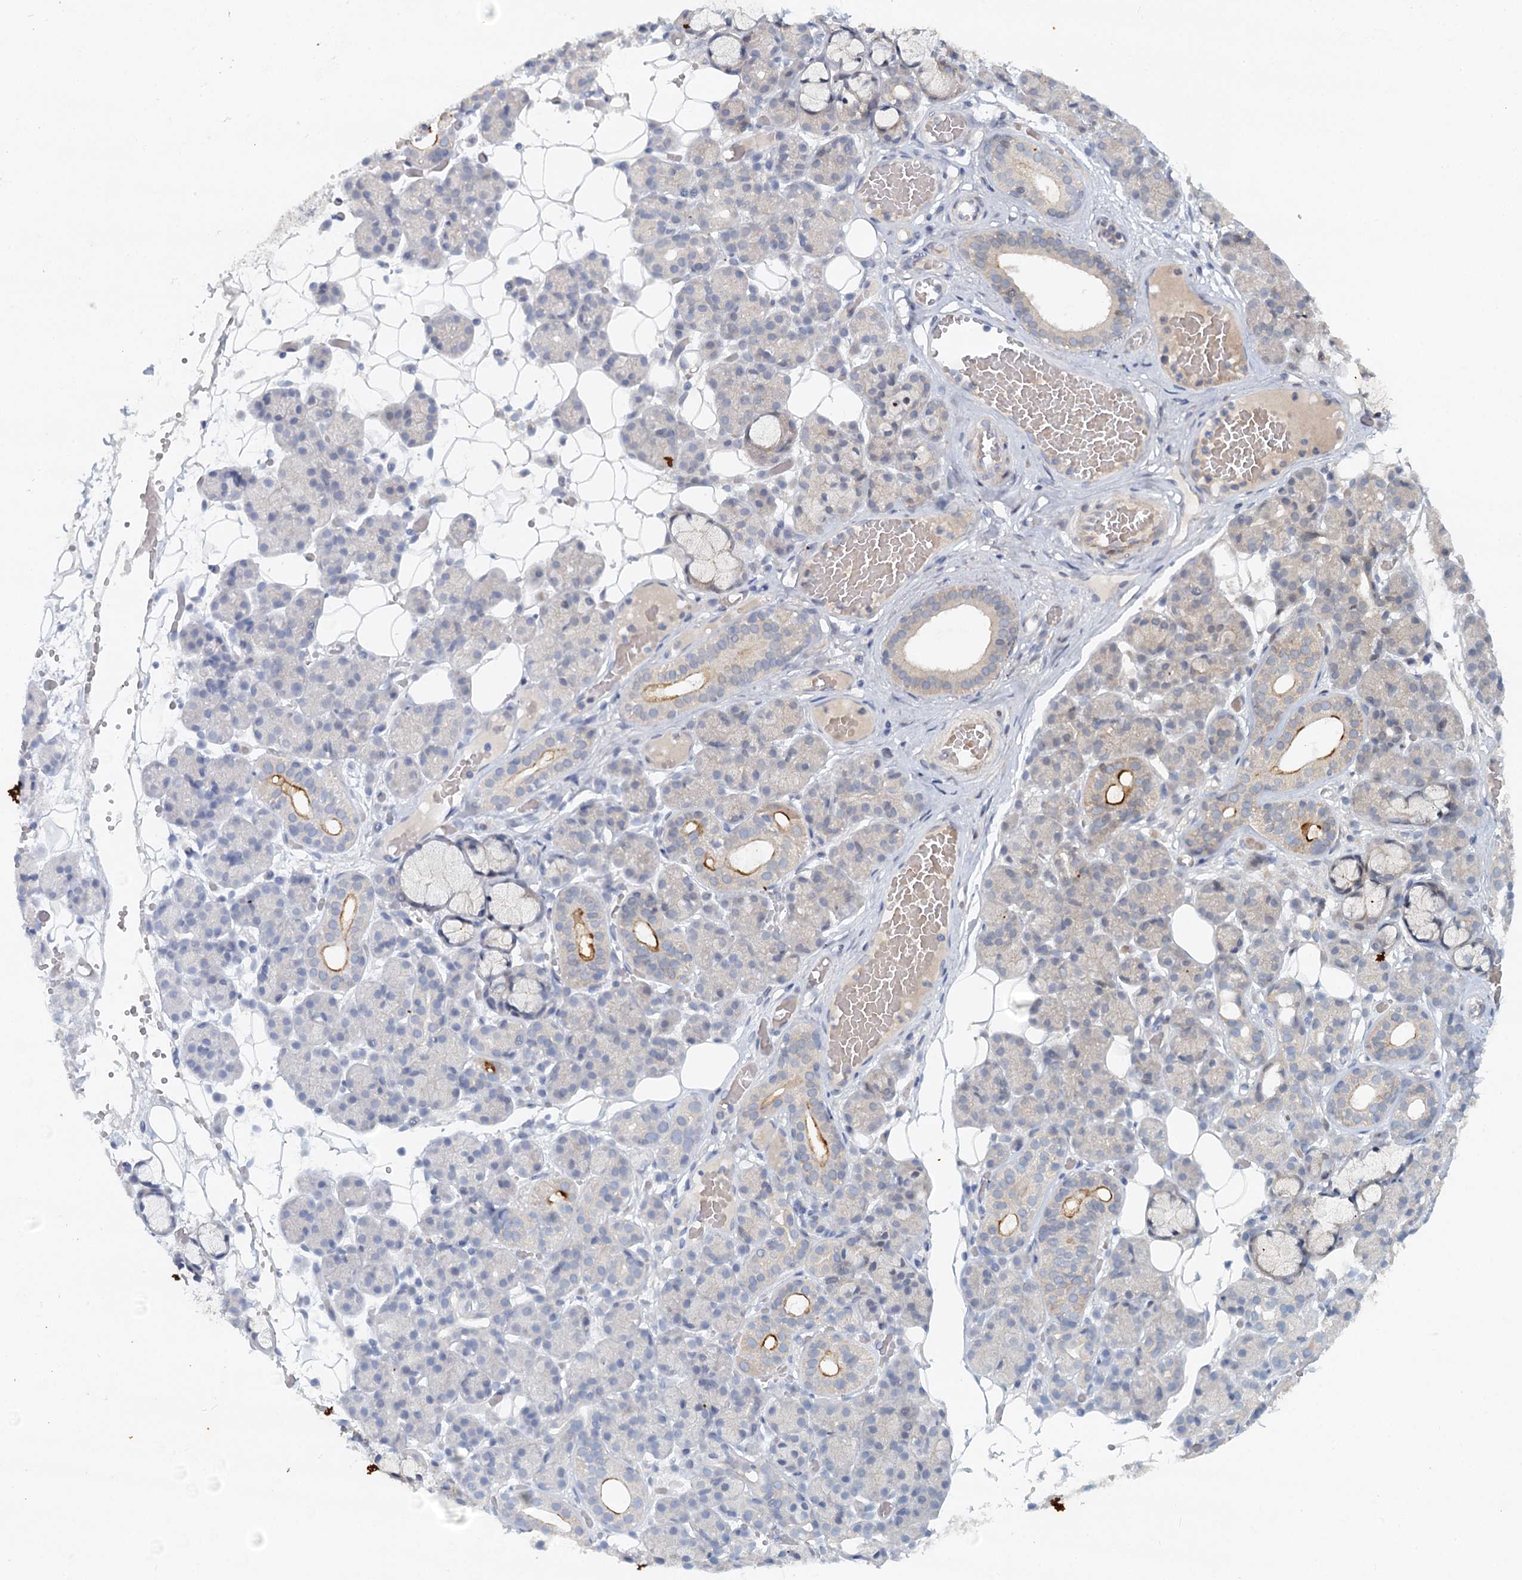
{"staining": {"intensity": "moderate", "quantity": "<25%", "location": "cytoplasmic/membranous"}, "tissue": "salivary gland", "cell_type": "Glandular cells", "image_type": "normal", "snomed": [{"axis": "morphology", "description": "Normal tissue, NOS"}, {"axis": "topography", "description": "Salivary gland"}], "caption": "Brown immunohistochemical staining in benign human salivary gland demonstrates moderate cytoplasmic/membranous staining in about <25% of glandular cells.", "gene": "RNF111", "patient": {"sex": "male", "age": 63}}